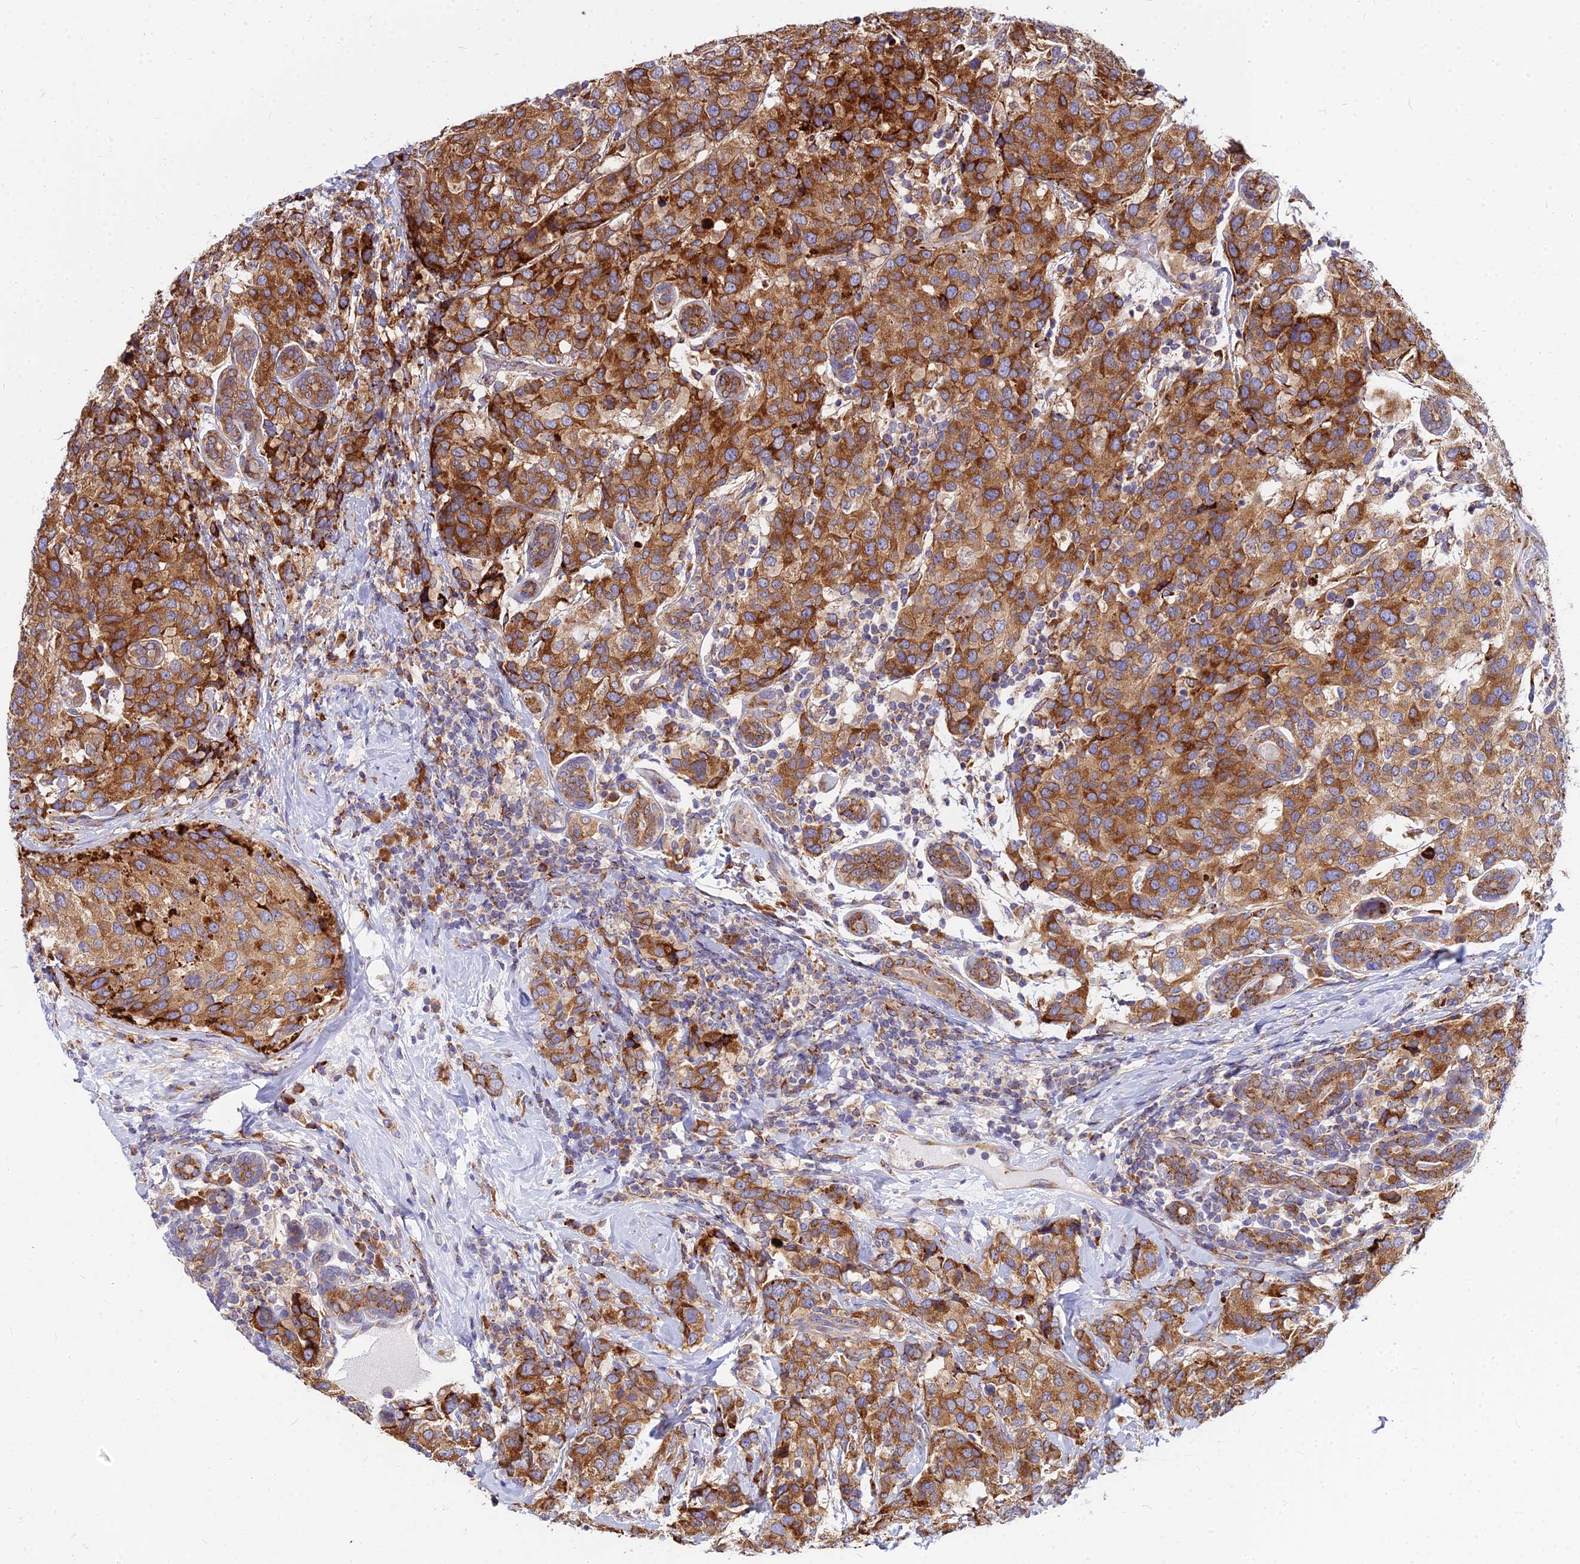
{"staining": {"intensity": "strong", "quantity": ">75%", "location": "cytoplasmic/membranous"}, "tissue": "breast cancer", "cell_type": "Tumor cells", "image_type": "cancer", "snomed": [{"axis": "morphology", "description": "Lobular carcinoma"}, {"axis": "topography", "description": "Breast"}], "caption": "A micrograph showing strong cytoplasmic/membranous positivity in about >75% of tumor cells in breast cancer (lobular carcinoma), as visualized by brown immunohistochemical staining.", "gene": "CCT6B", "patient": {"sex": "female", "age": 59}}